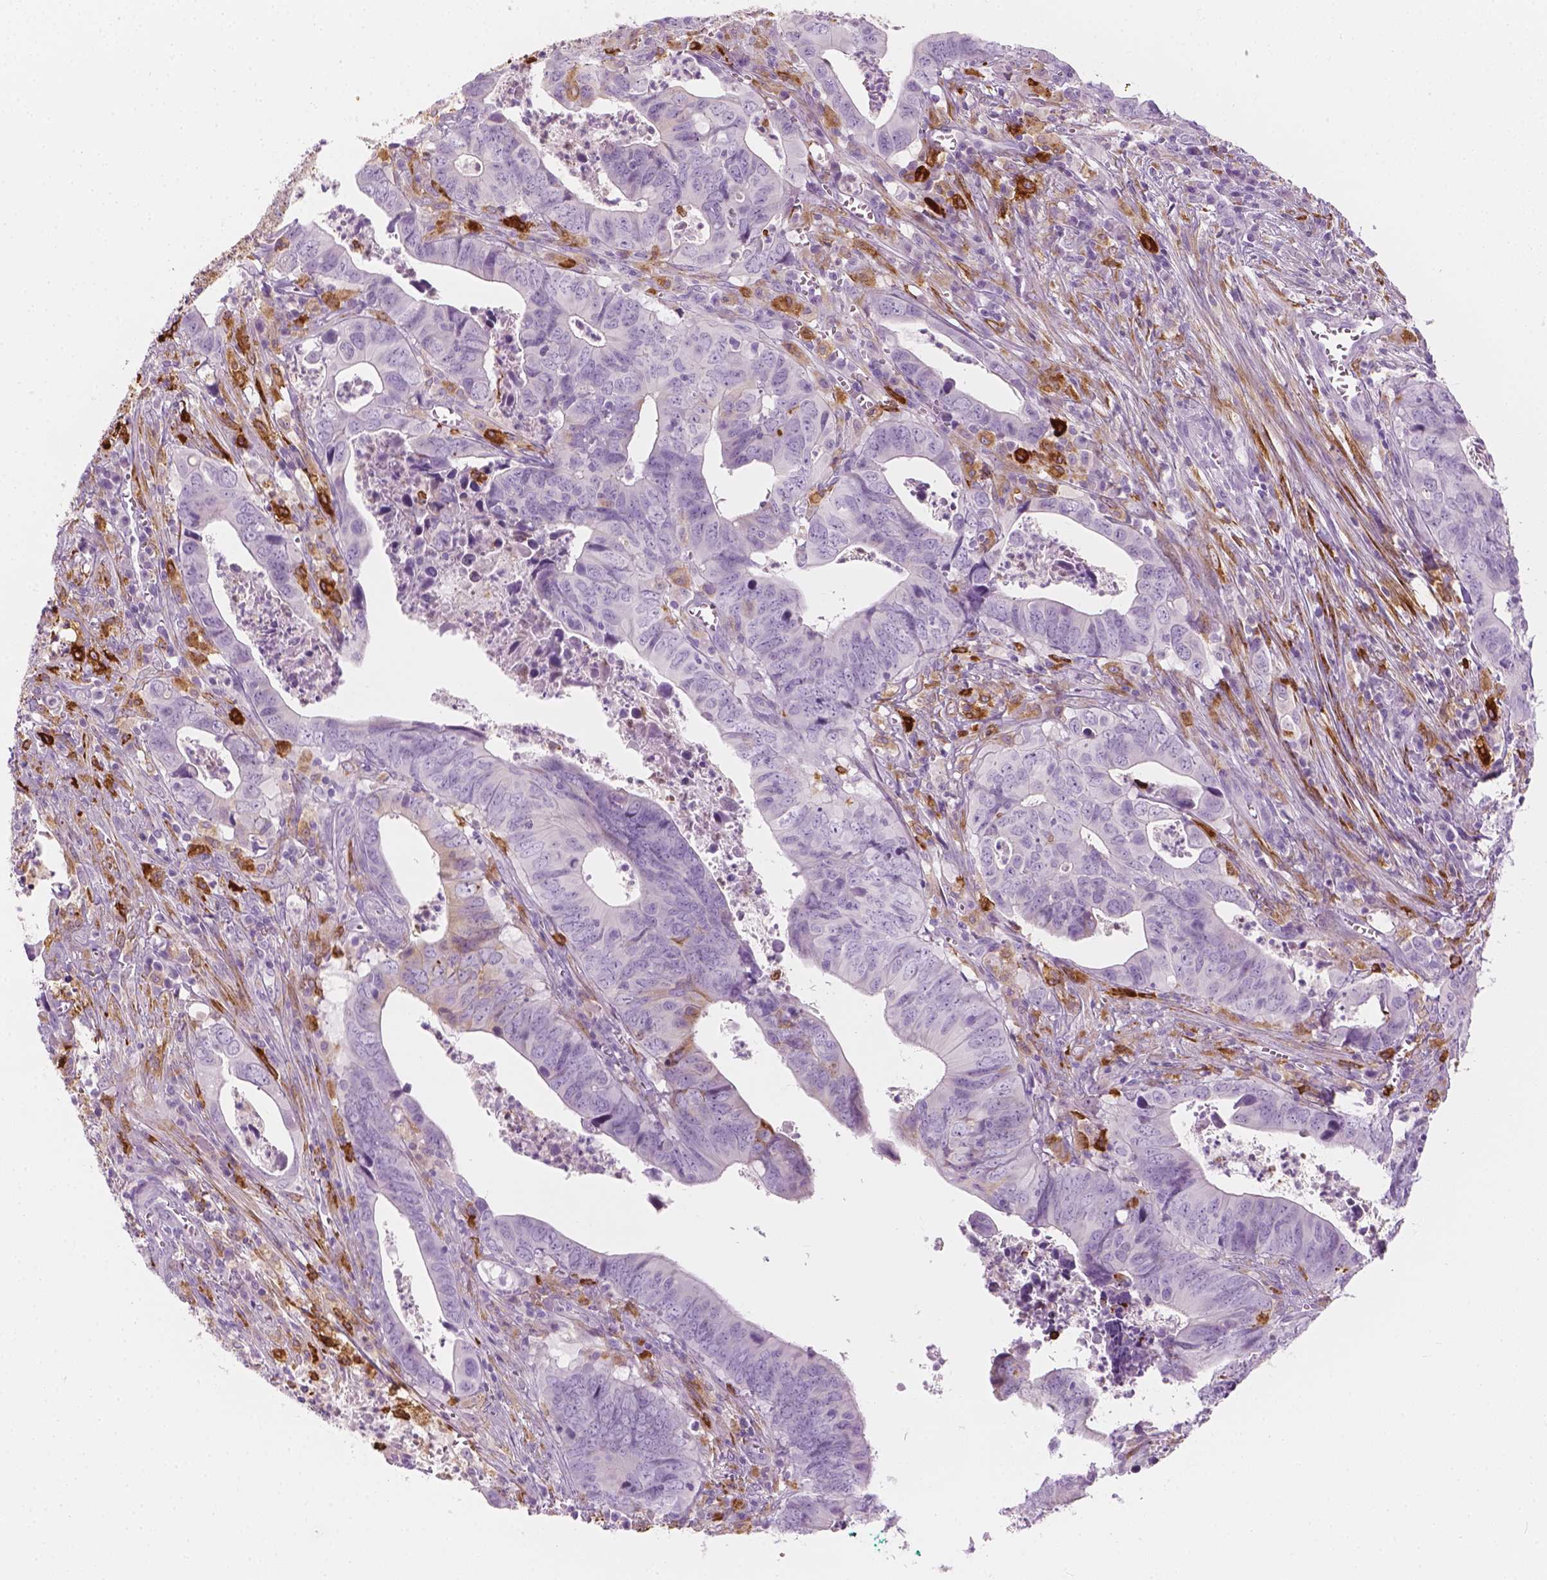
{"staining": {"intensity": "negative", "quantity": "none", "location": "none"}, "tissue": "colorectal cancer", "cell_type": "Tumor cells", "image_type": "cancer", "snomed": [{"axis": "morphology", "description": "Adenocarcinoma, NOS"}, {"axis": "topography", "description": "Colon"}], "caption": "IHC image of neoplastic tissue: human colorectal adenocarcinoma stained with DAB exhibits no significant protein positivity in tumor cells.", "gene": "CES1", "patient": {"sex": "female", "age": 82}}